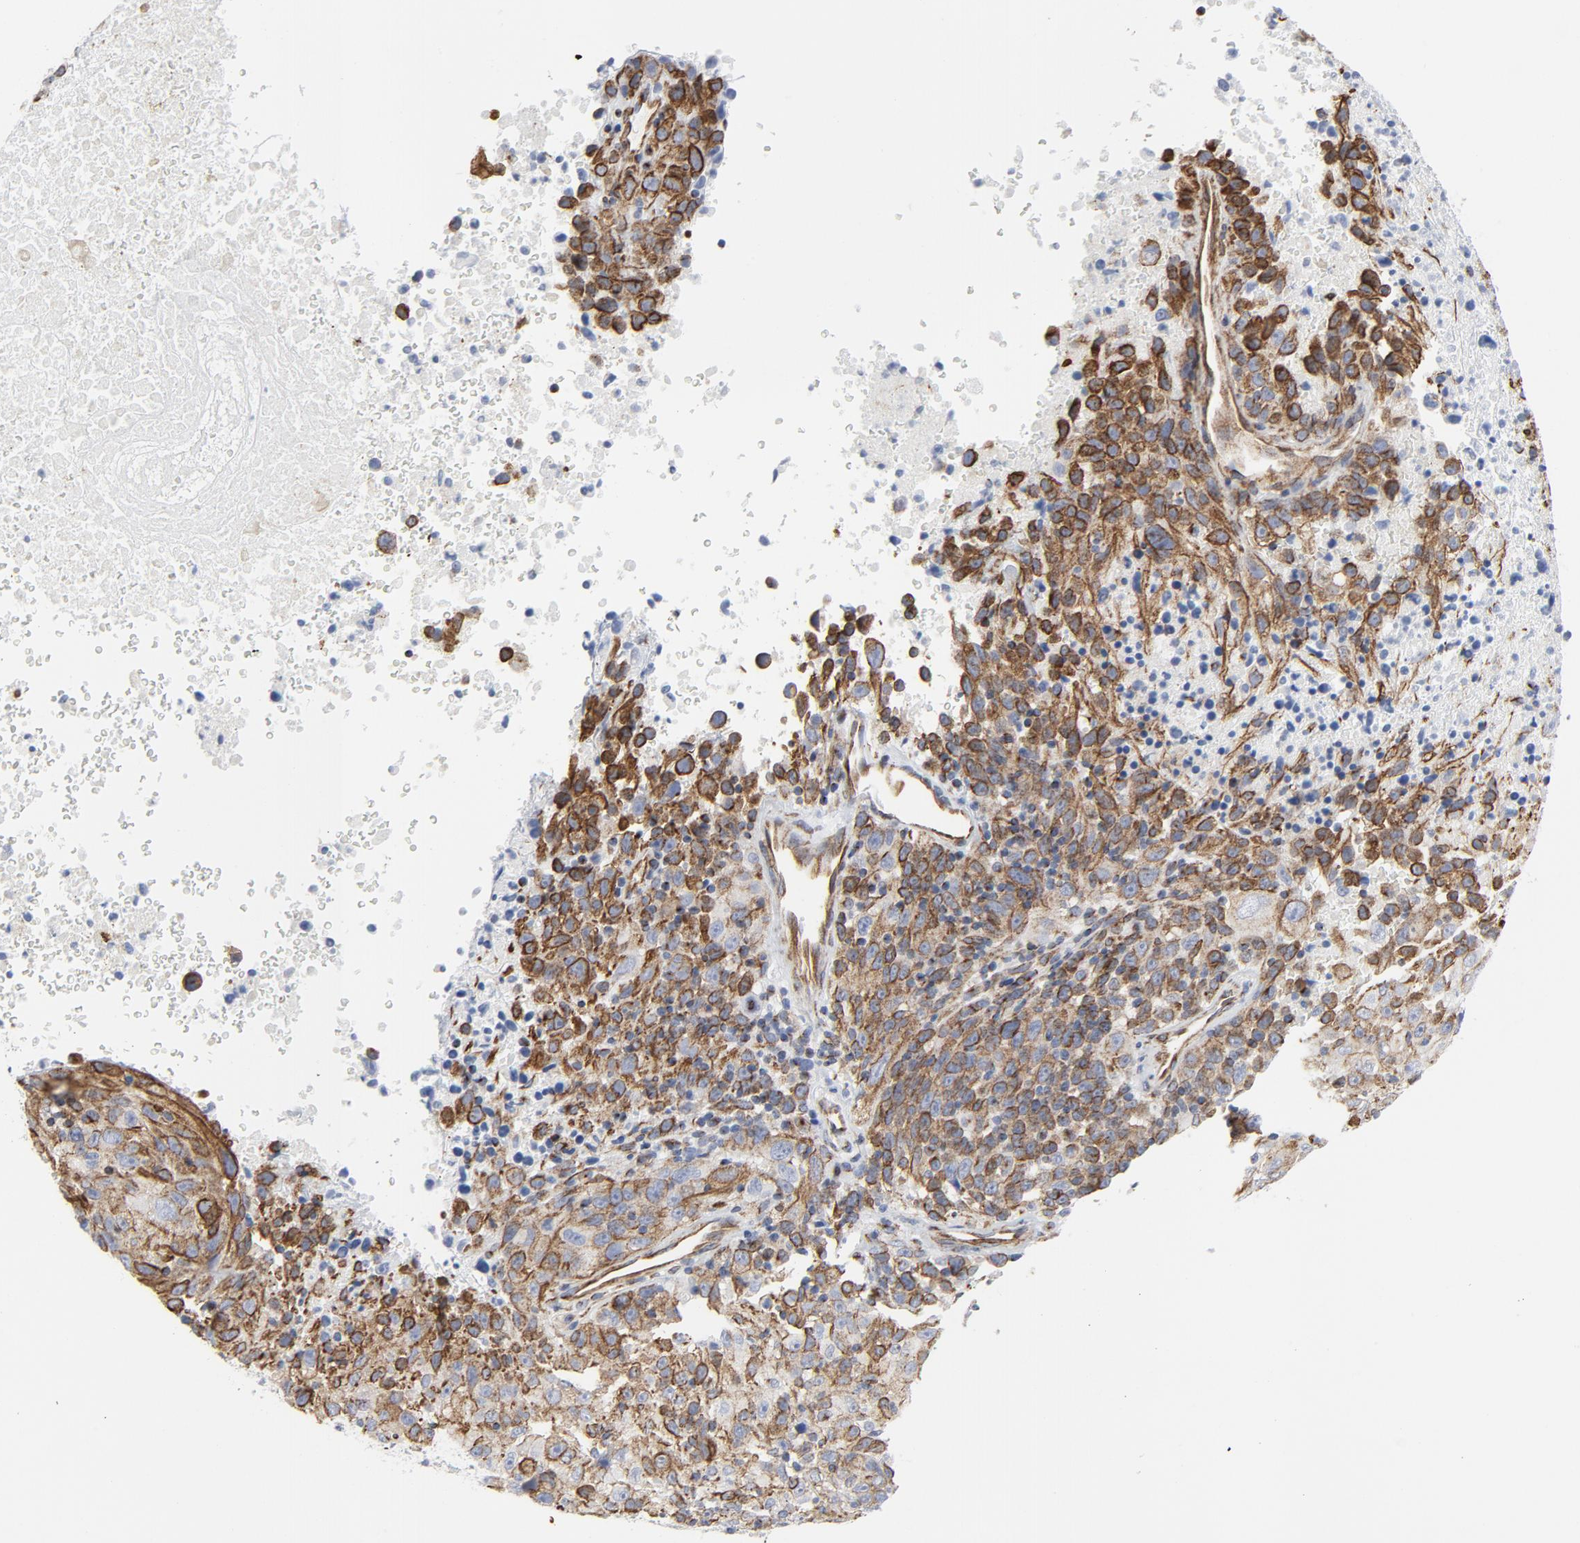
{"staining": {"intensity": "moderate", "quantity": ">75%", "location": "cytoplasmic/membranous"}, "tissue": "melanoma", "cell_type": "Tumor cells", "image_type": "cancer", "snomed": [{"axis": "morphology", "description": "Malignant melanoma, Metastatic site"}, {"axis": "topography", "description": "Cerebral cortex"}], "caption": "A medium amount of moderate cytoplasmic/membranous positivity is identified in about >75% of tumor cells in malignant melanoma (metastatic site) tissue. (Stains: DAB in brown, nuclei in blue, Microscopy: brightfield microscopy at high magnification).", "gene": "TUBB1", "patient": {"sex": "female", "age": 52}}